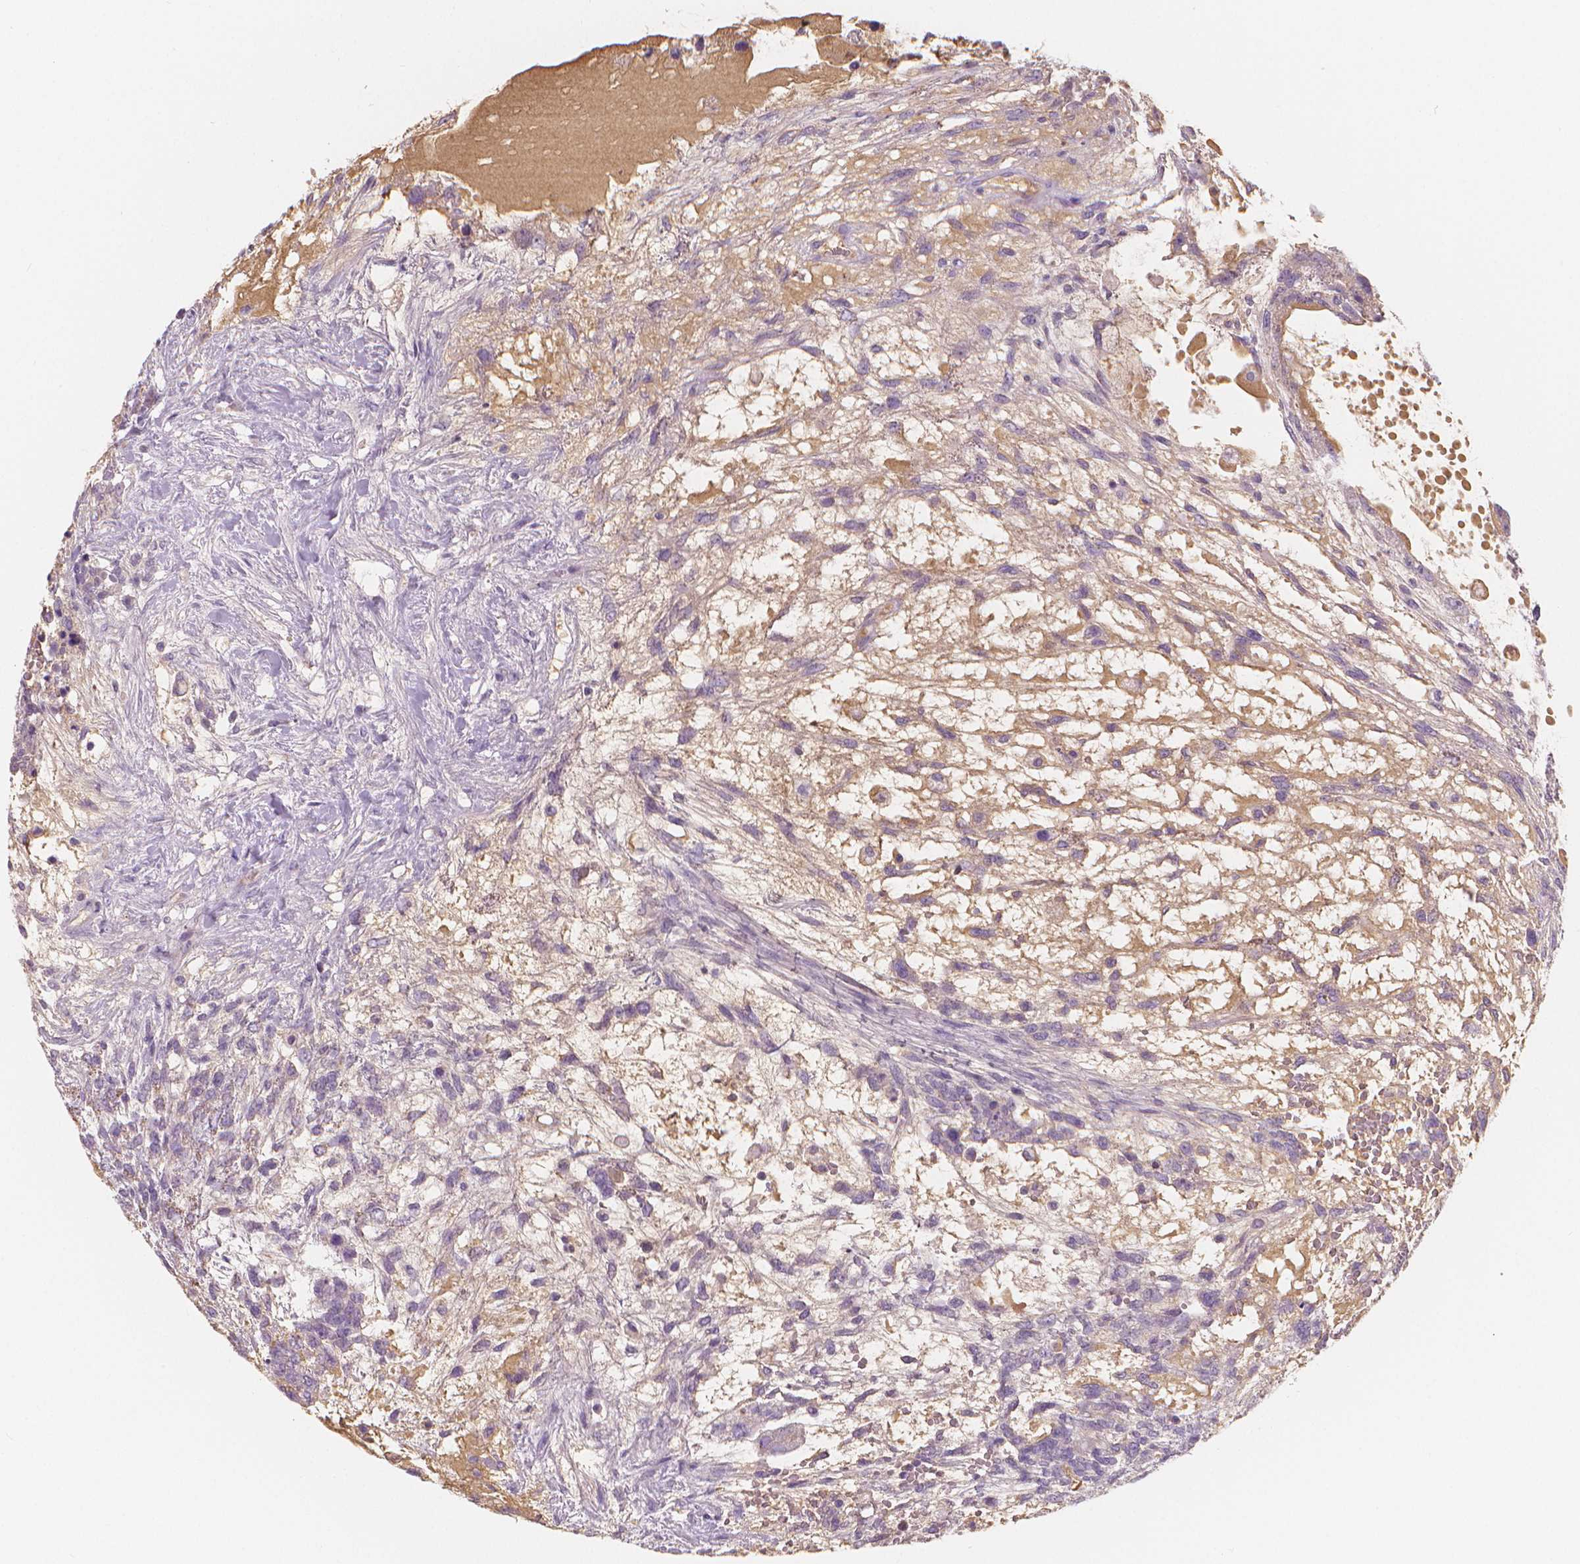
{"staining": {"intensity": "negative", "quantity": "none", "location": "none"}, "tissue": "testis cancer", "cell_type": "Tumor cells", "image_type": "cancer", "snomed": [{"axis": "morphology", "description": "Carcinoma, Embryonal, NOS"}, {"axis": "topography", "description": "Testis"}], "caption": "A photomicrograph of testis embryonal carcinoma stained for a protein demonstrates no brown staining in tumor cells. (DAB immunohistochemistry (IHC) with hematoxylin counter stain).", "gene": "APOA4", "patient": {"sex": "male", "age": 23}}